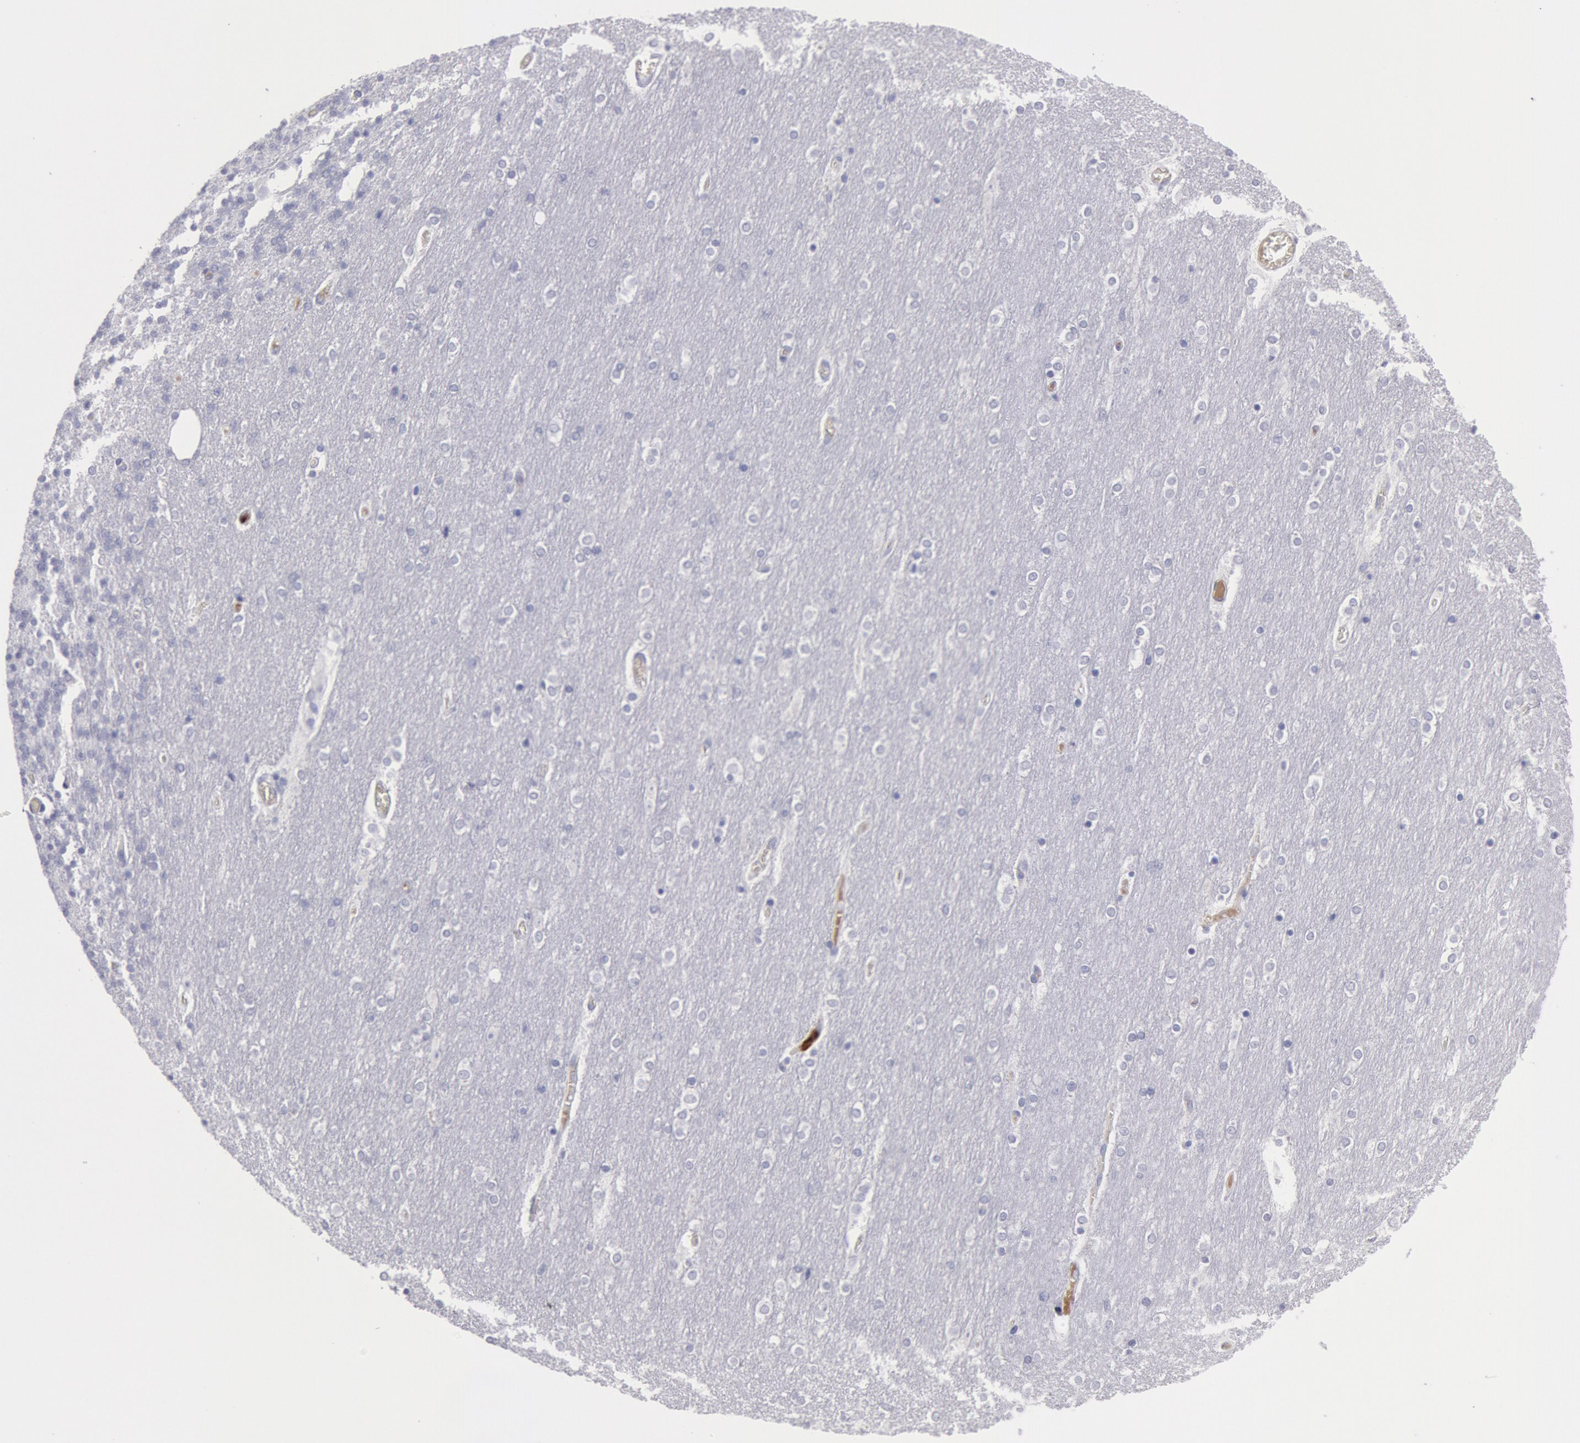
{"staining": {"intensity": "negative", "quantity": "none", "location": "none"}, "tissue": "cerebellum", "cell_type": "Cells in granular layer", "image_type": "normal", "snomed": [{"axis": "morphology", "description": "Normal tissue, NOS"}, {"axis": "topography", "description": "Cerebellum"}], "caption": "This photomicrograph is of benign cerebellum stained with immunohistochemistry to label a protein in brown with the nuclei are counter-stained blue. There is no expression in cells in granular layer.", "gene": "FCN1", "patient": {"sex": "female", "age": 54}}